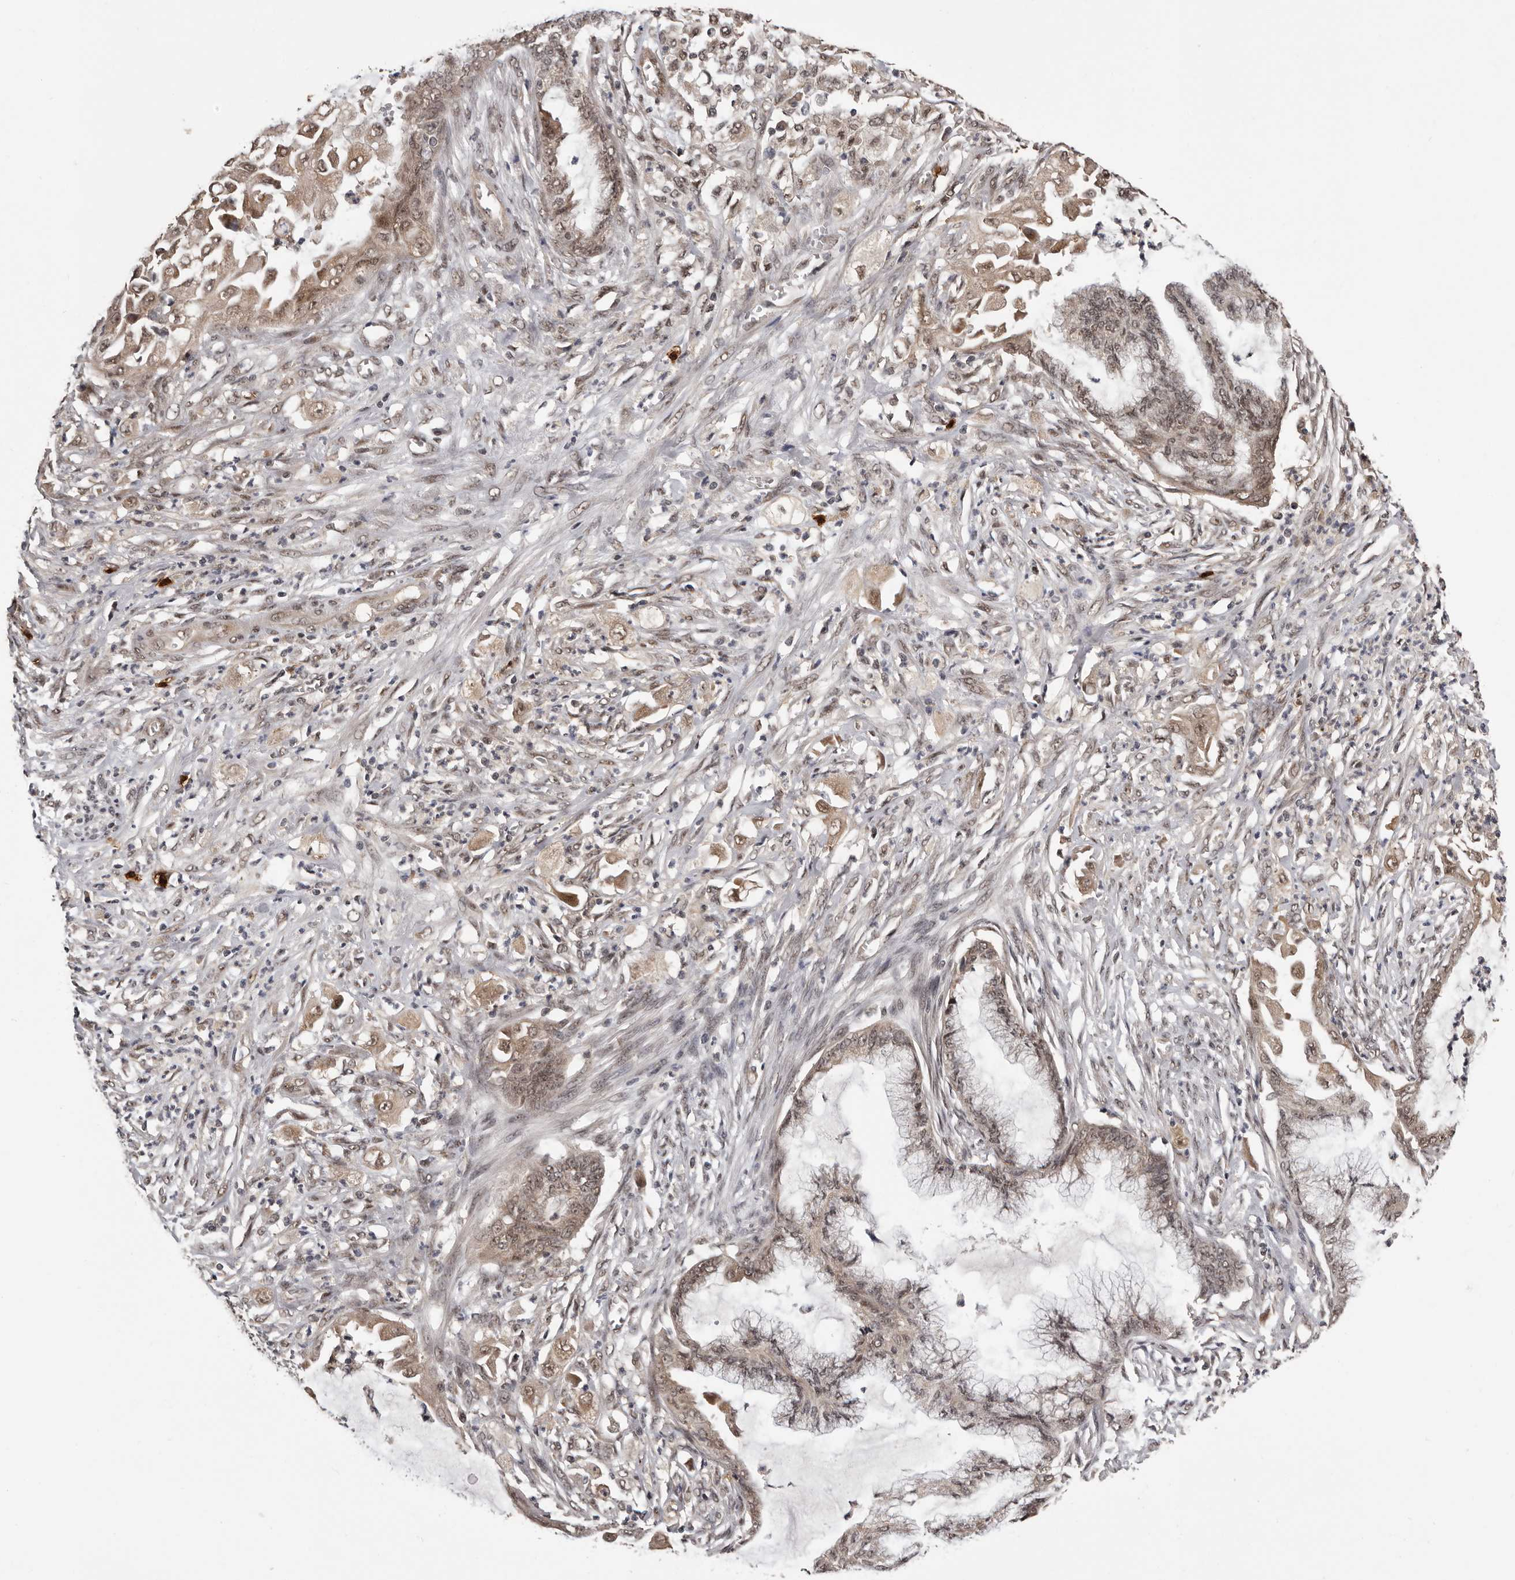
{"staining": {"intensity": "weak", "quantity": "25%-75%", "location": "cytoplasmic/membranous,nuclear"}, "tissue": "endometrial cancer", "cell_type": "Tumor cells", "image_type": "cancer", "snomed": [{"axis": "morphology", "description": "Adenocarcinoma, NOS"}, {"axis": "topography", "description": "Endometrium"}], "caption": "About 25%-75% of tumor cells in human endometrial cancer exhibit weak cytoplasmic/membranous and nuclear protein positivity as visualized by brown immunohistochemical staining.", "gene": "VPS37A", "patient": {"sex": "female", "age": 86}}